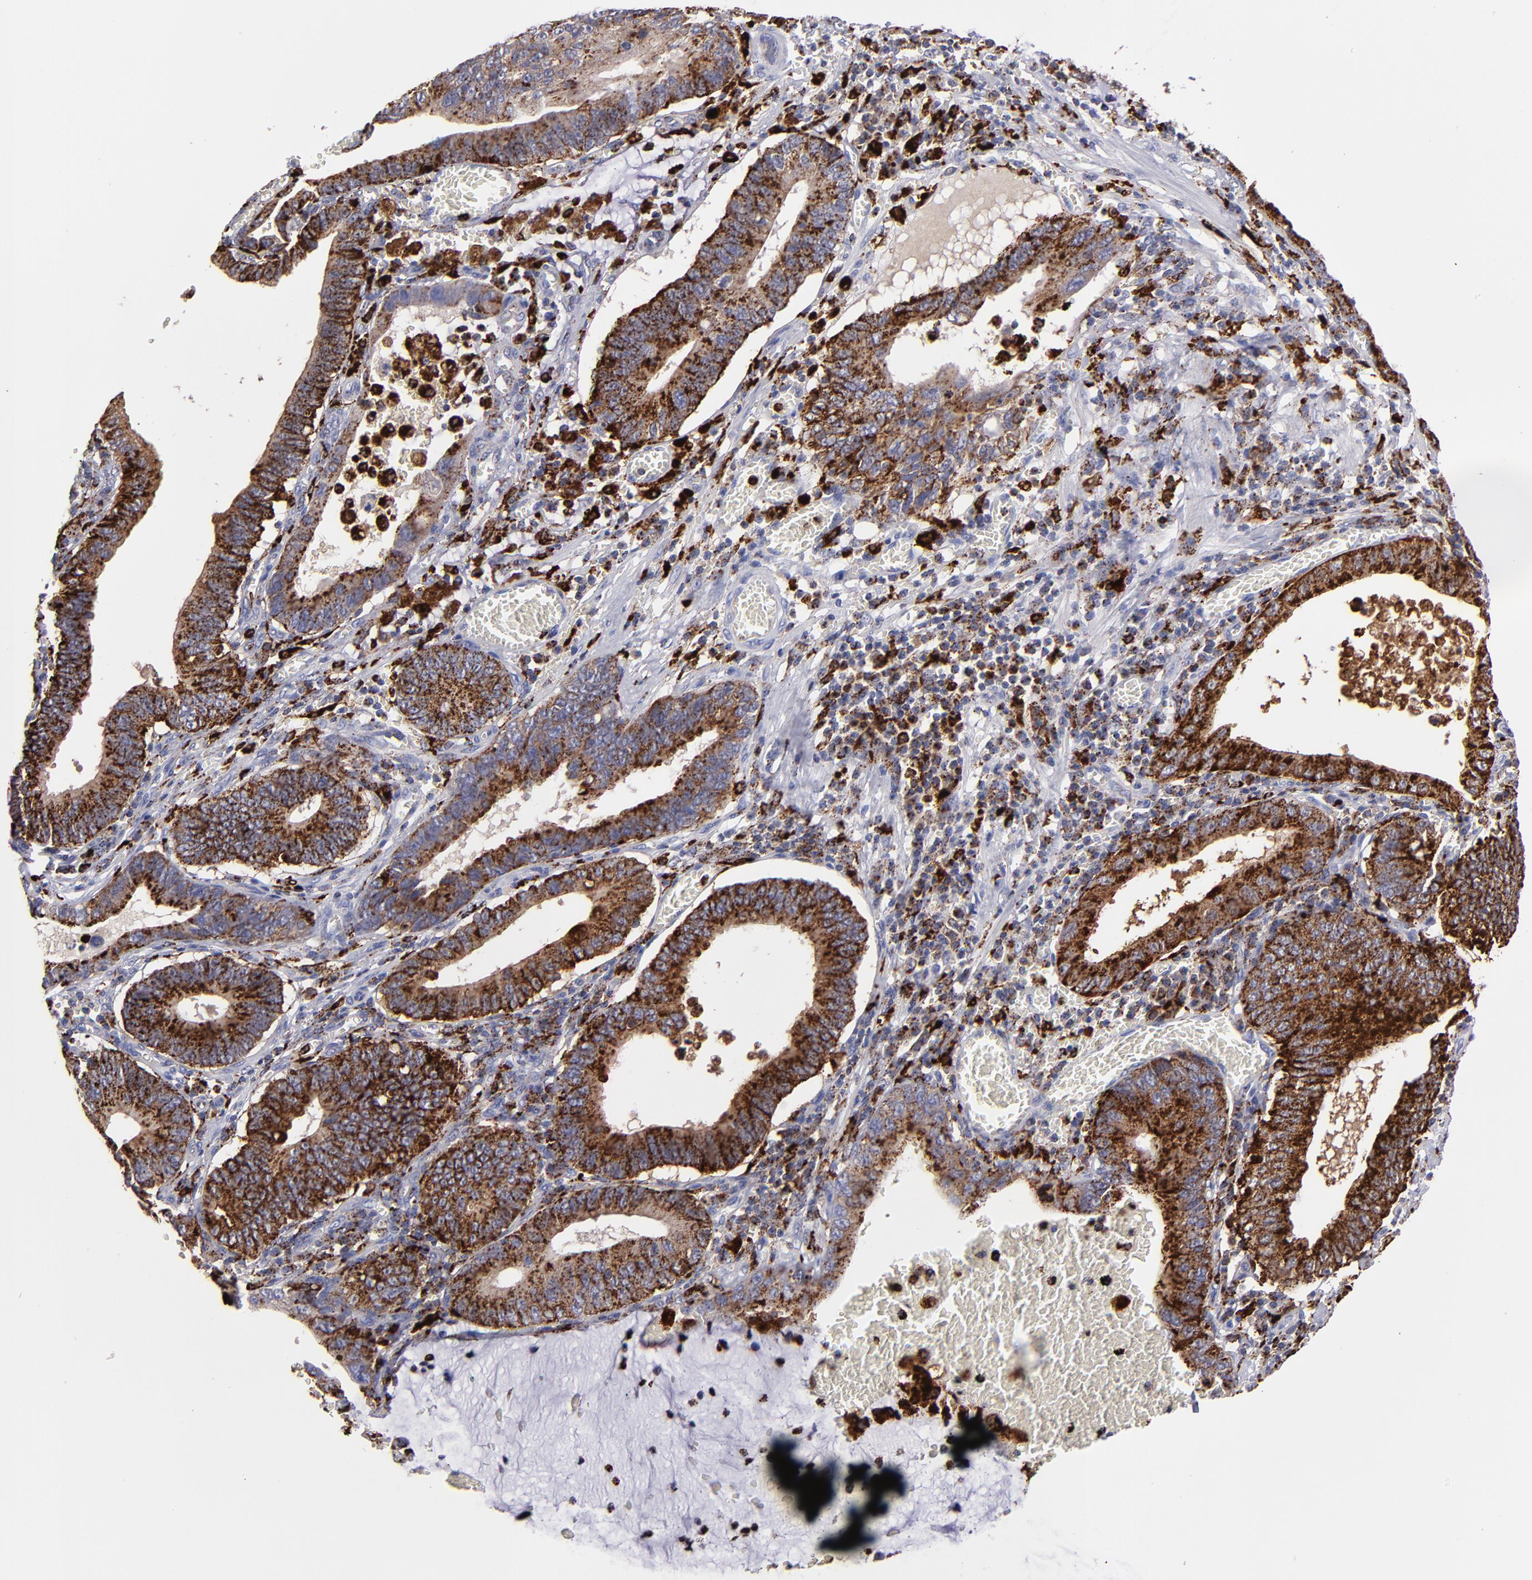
{"staining": {"intensity": "strong", "quantity": ">75%", "location": "cytoplasmic/membranous"}, "tissue": "stomach cancer", "cell_type": "Tumor cells", "image_type": "cancer", "snomed": [{"axis": "morphology", "description": "Adenocarcinoma, NOS"}, {"axis": "topography", "description": "Stomach"}, {"axis": "topography", "description": "Gastric cardia"}], "caption": "Immunohistochemistry (IHC) of adenocarcinoma (stomach) displays high levels of strong cytoplasmic/membranous expression in approximately >75% of tumor cells.", "gene": "CTSS", "patient": {"sex": "male", "age": 59}}